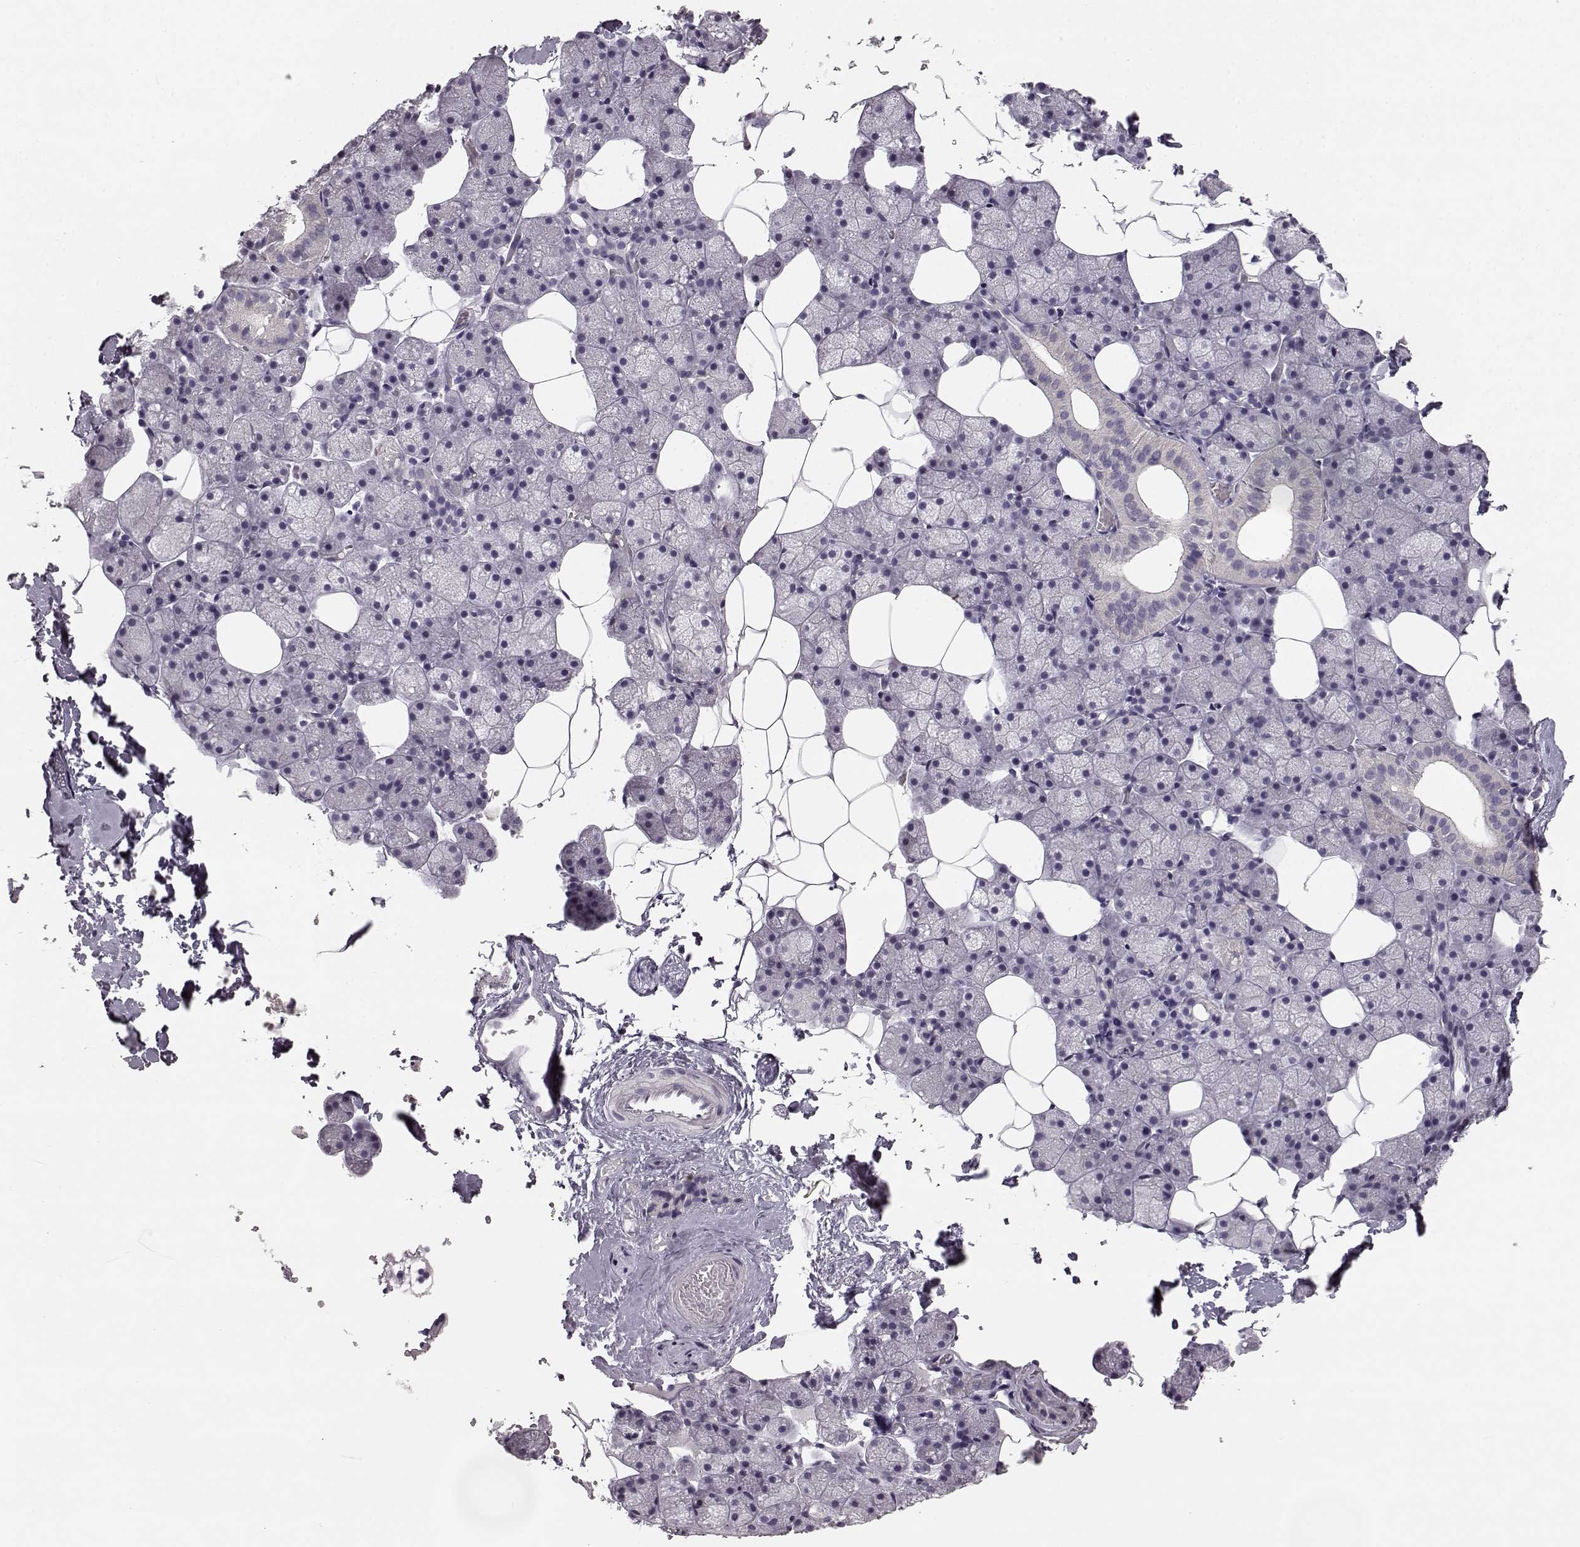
{"staining": {"intensity": "negative", "quantity": "none", "location": "none"}, "tissue": "salivary gland", "cell_type": "Glandular cells", "image_type": "normal", "snomed": [{"axis": "morphology", "description": "Normal tissue, NOS"}, {"axis": "topography", "description": "Salivary gland"}], "caption": "Immunohistochemistry photomicrograph of unremarkable human salivary gland stained for a protein (brown), which displays no positivity in glandular cells.", "gene": "KIAA0319", "patient": {"sex": "male", "age": 38}}